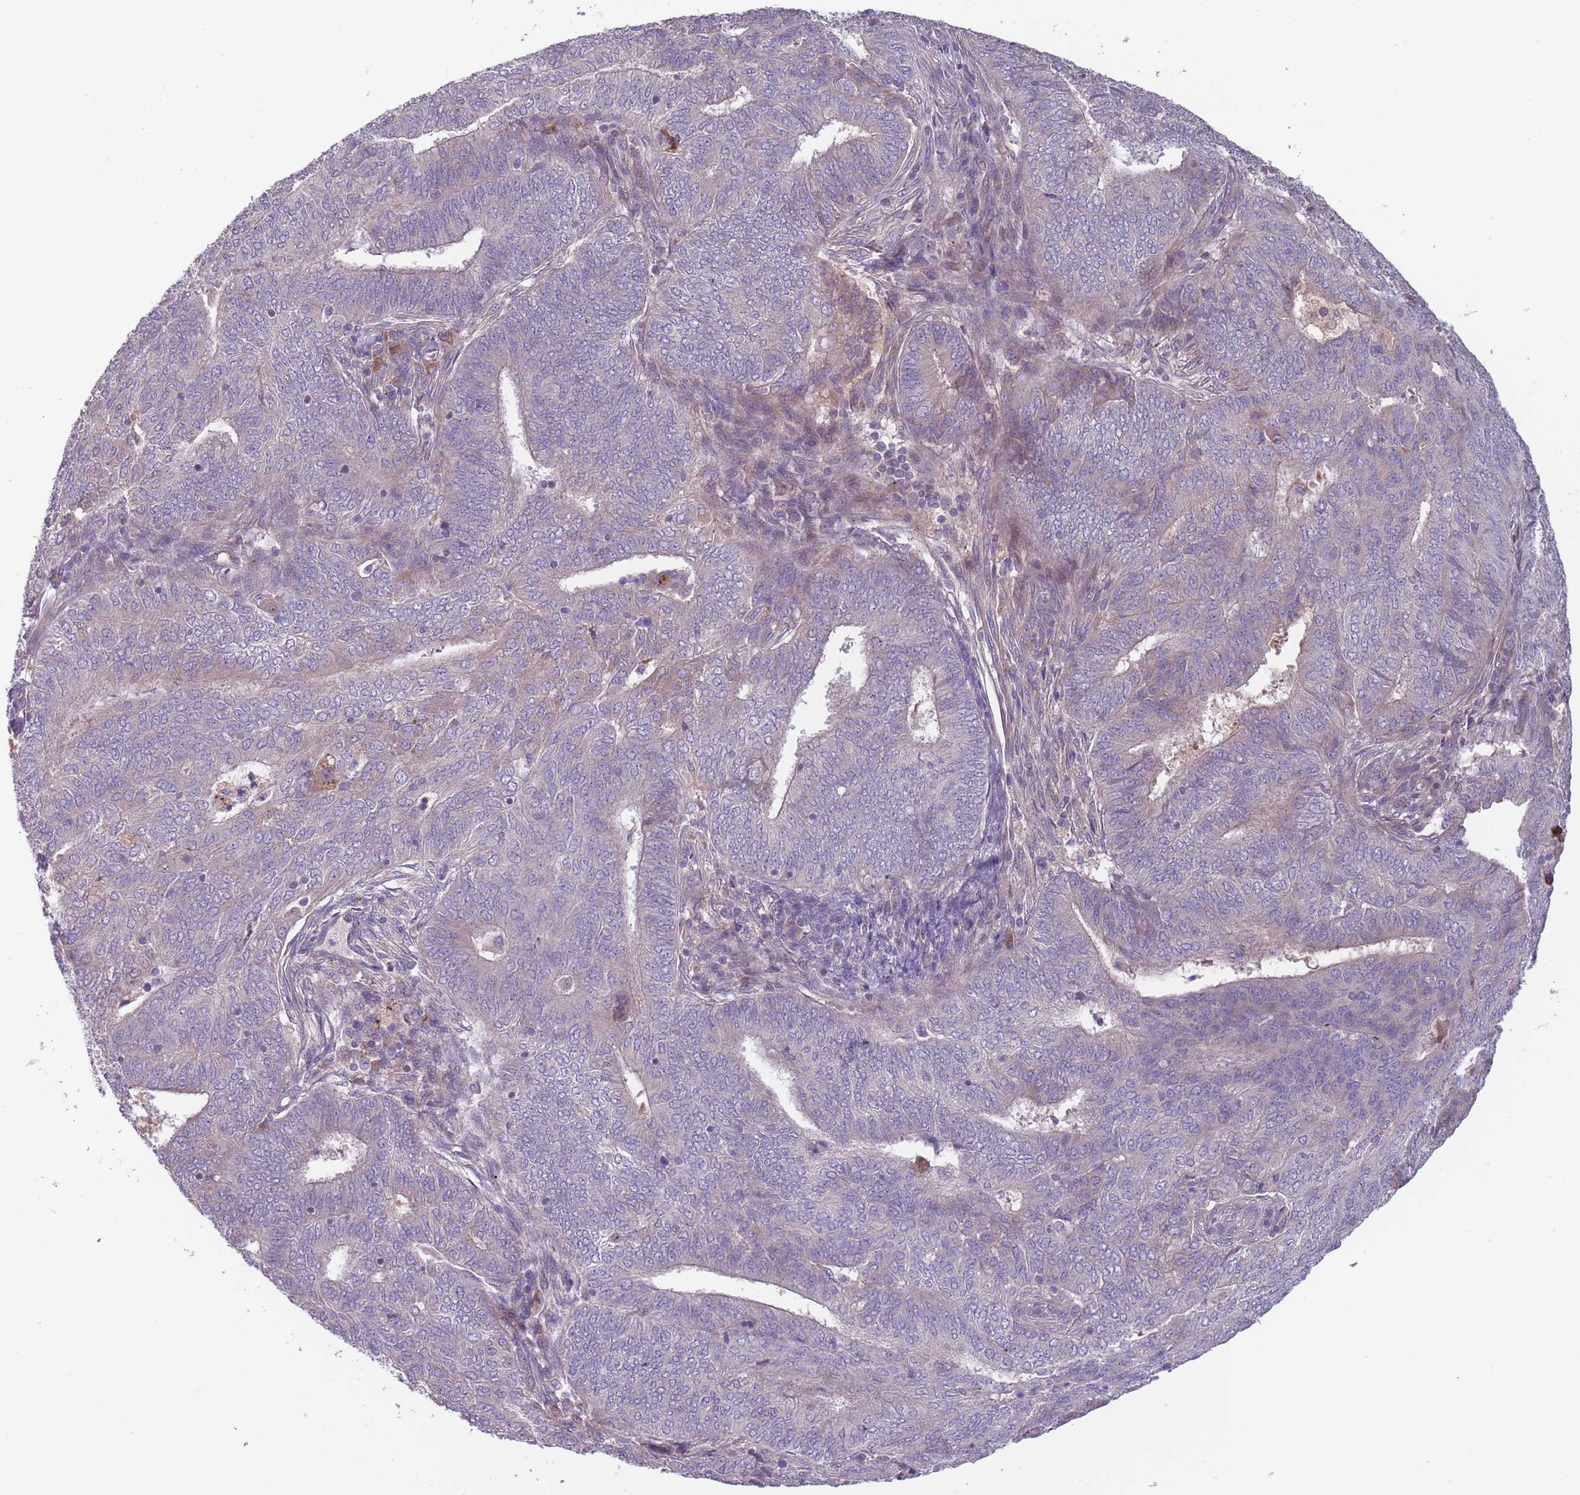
{"staining": {"intensity": "negative", "quantity": "none", "location": "none"}, "tissue": "endometrial cancer", "cell_type": "Tumor cells", "image_type": "cancer", "snomed": [{"axis": "morphology", "description": "Adenocarcinoma, NOS"}, {"axis": "topography", "description": "Endometrium"}], "caption": "This is an immunohistochemistry (IHC) image of human adenocarcinoma (endometrial). There is no staining in tumor cells.", "gene": "ITPKC", "patient": {"sex": "female", "age": 62}}